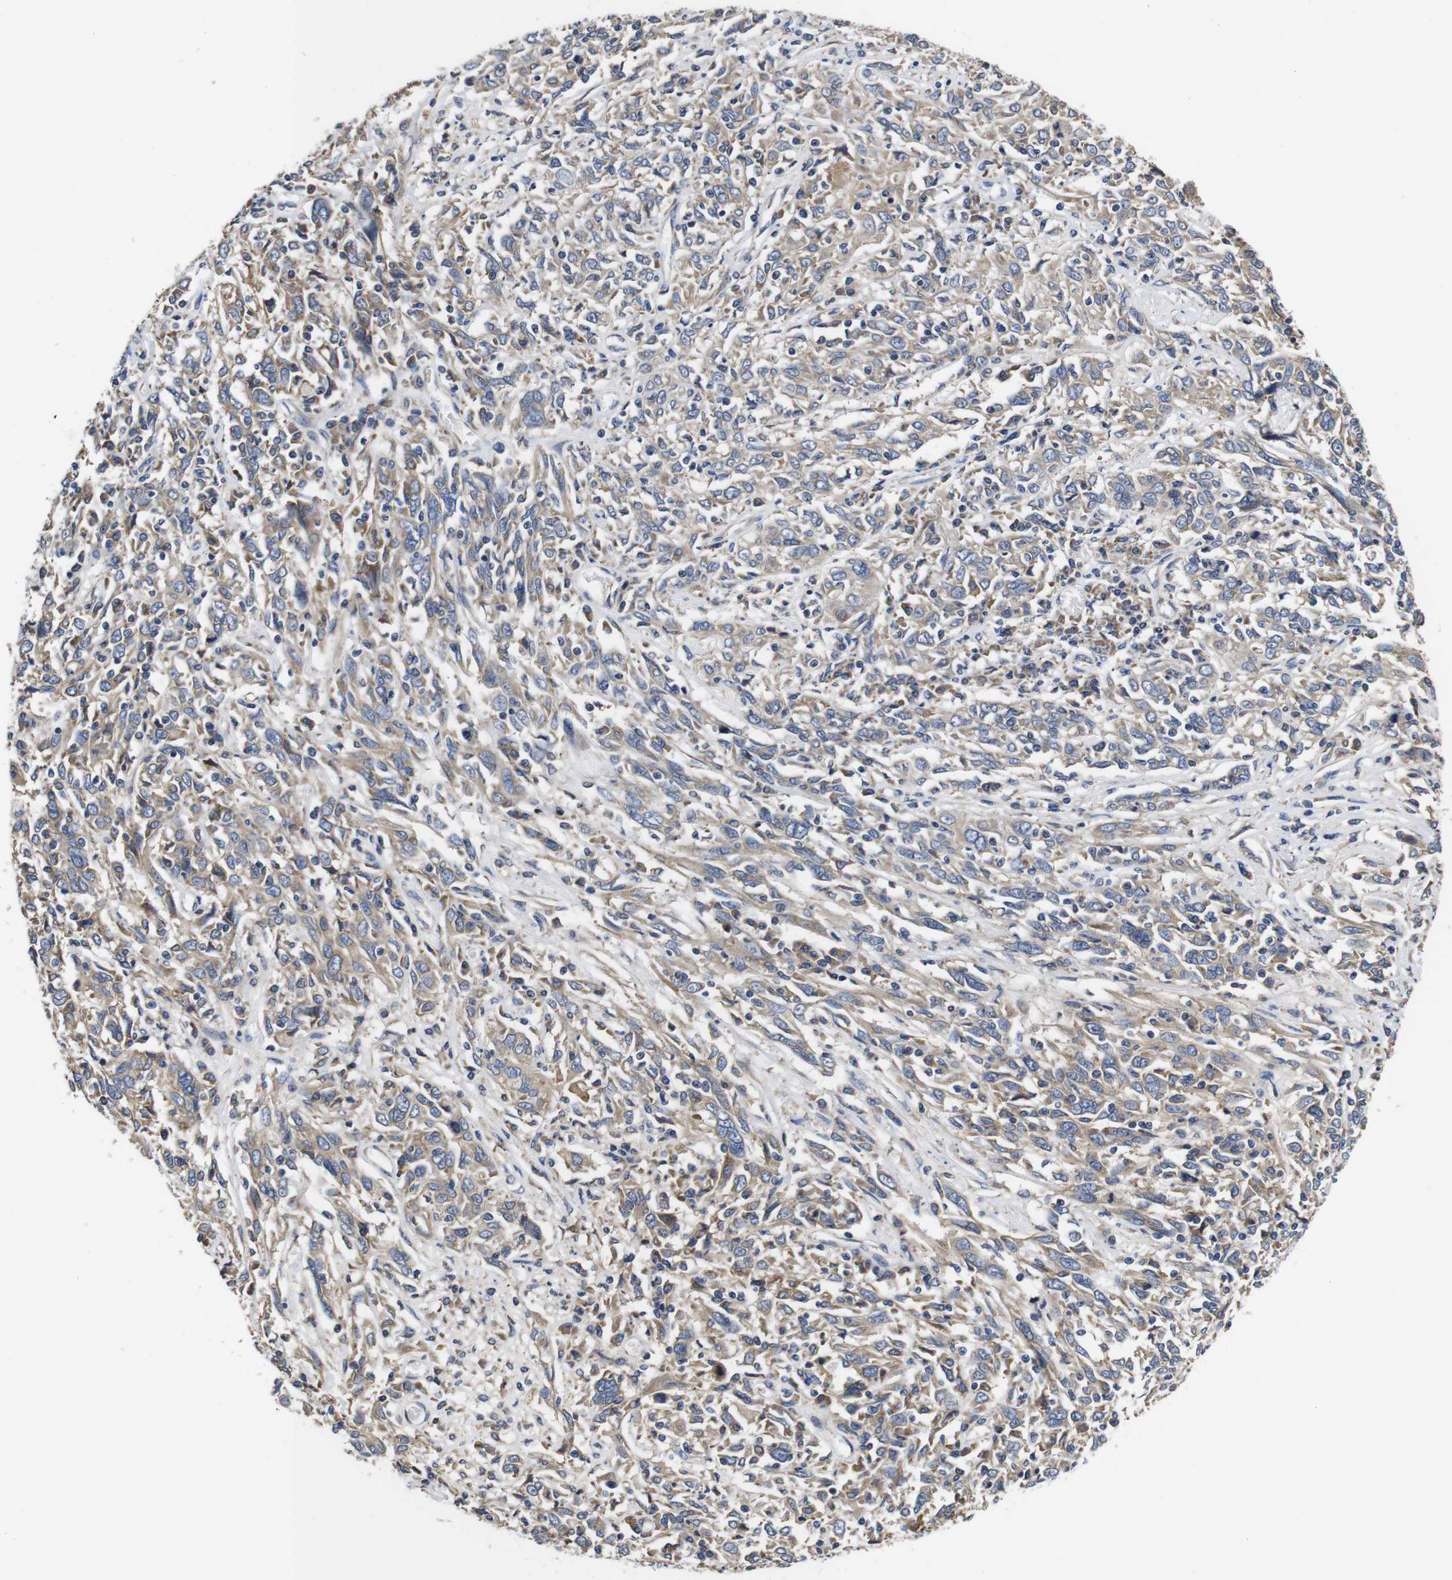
{"staining": {"intensity": "weak", "quantity": ">75%", "location": "cytoplasmic/membranous"}, "tissue": "cervical cancer", "cell_type": "Tumor cells", "image_type": "cancer", "snomed": [{"axis": "morphology", "description": "Squamous cell carcinoma, NOS"}, {"axis": "topography", "description": "Cervix"}], "caption": "Immunohistochemistry (IHC) photomicrograph of human cervical cancer stained for a protein (brown), which shows low levels of weak cytoplasmic/membranous positivity in approximately >75% of tumor cells.", "gene": "MARCHF7", "patient": {"sex": "female", "age": 46}}